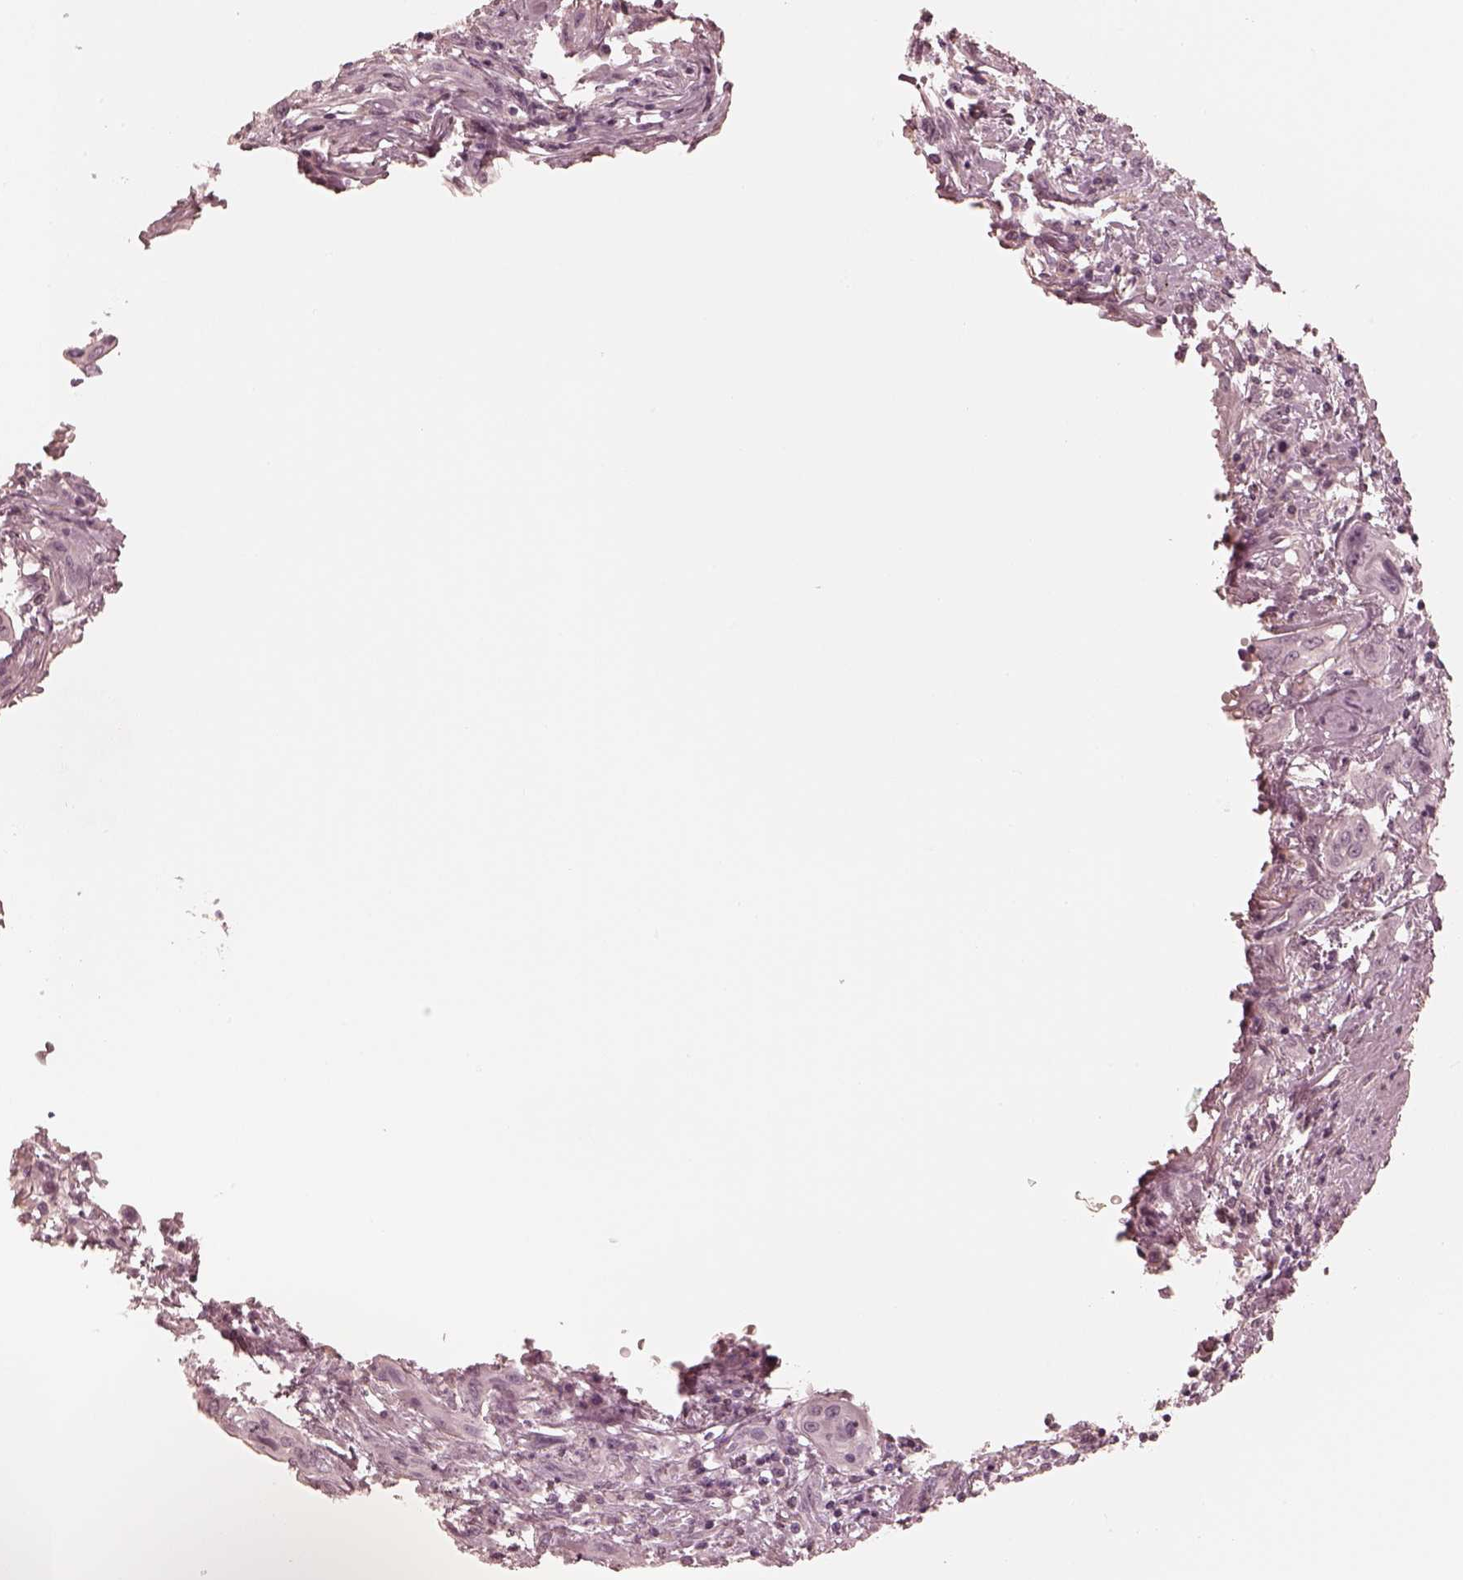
{"staining": {"intensity": "negative", "quantity": "none", "location": "none"}, "tissue": "urothelial cancer", "cell_type": "Tumor cells", "image_type": "cancer", "snomed": [{"axis": "morphology", "description": "Urothelial carcinoma, High grade"}, {"axis": "topography", "description": "Urinary bladder"}], "caption": "High-grade urothelial carcinoma stained for a protein using immunohistochemistry (IHC) demonstrates no staining tumor cells.", "gene": "CALR3", "patient": {"sex": "male", "age": 82}}